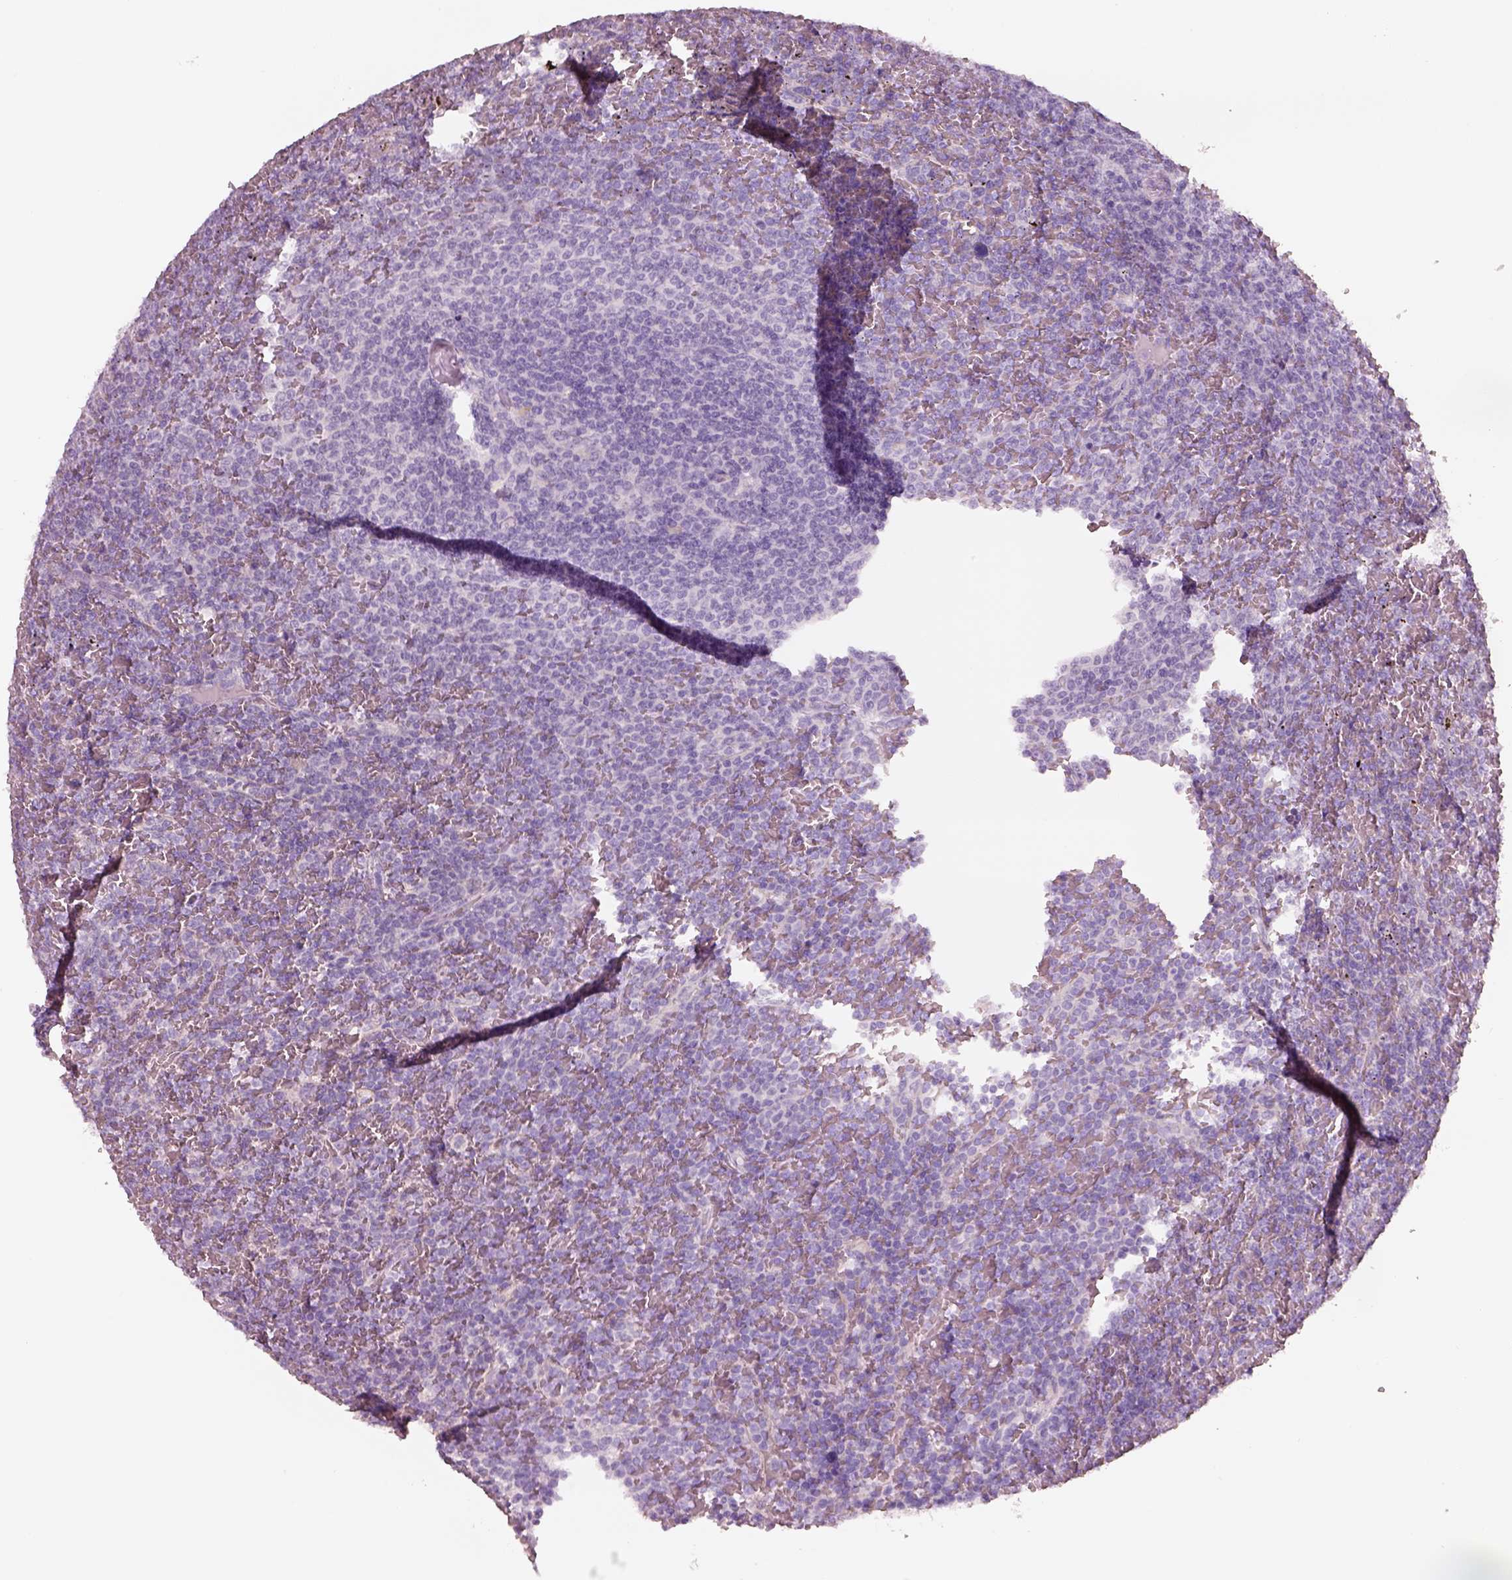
{"staining": {"intensity": "negative", "quantity": "none", "location": "none"}, "tissue": "lymphoma", "cell_type": "Tumor cells", "image_type": "cancer", "snomed": [{"axis": "morphology", "description": "Malignant lymphoma, non-Hodgkin's type, Low grade"}, {"axis": "topography", "description": "Spleen"}], "caption": "This is a micrograph of IHC staining of lymphoma, which shows no expression in tumor cells.", "gene": "PNOC", "patient": {"sex": "female", "age": 77}}